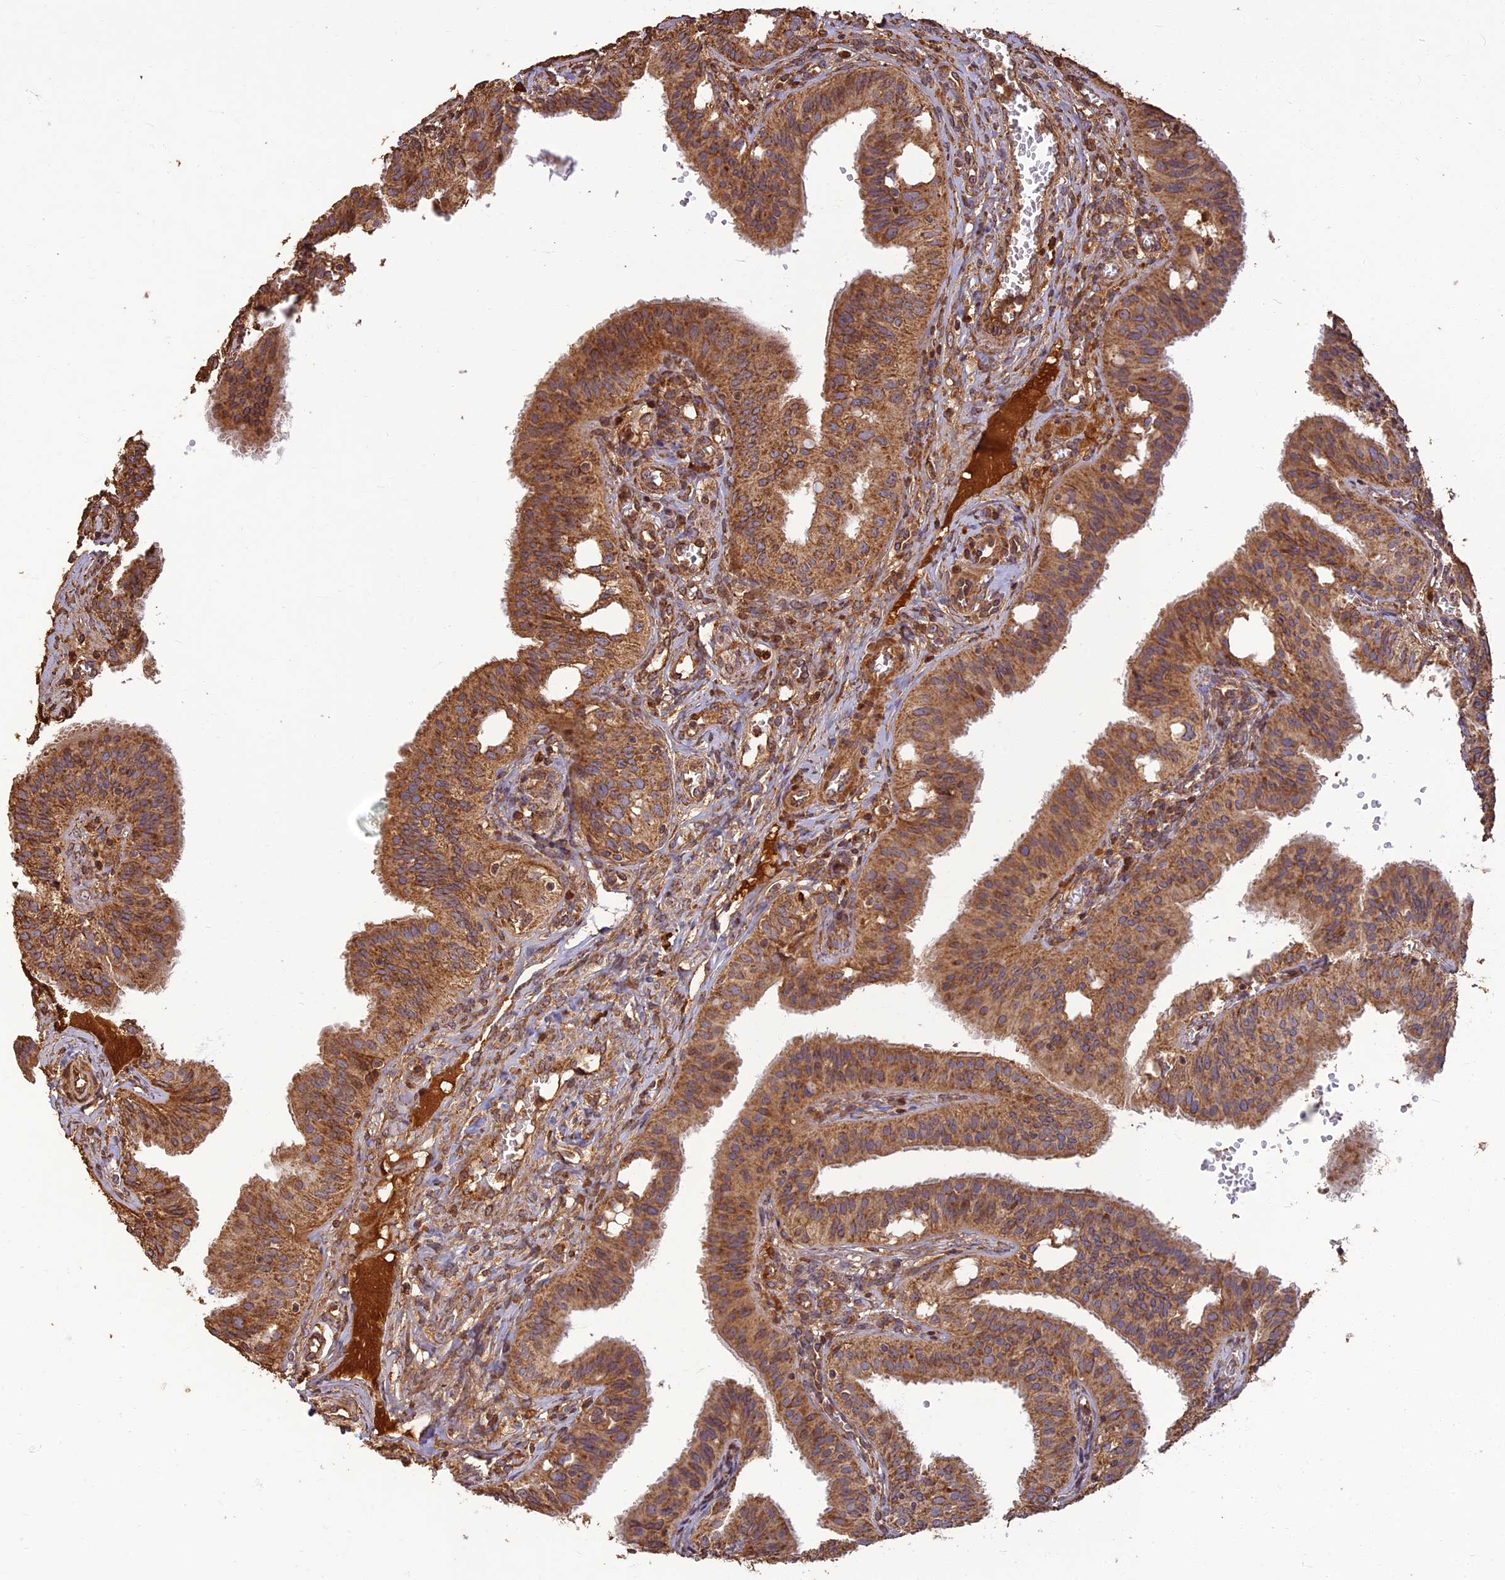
{"staining": {"intensity": "moderate", "quantity": ">75%", "location": "cytoplasmic/membranous"}, "tissue": "fallopian tube", "cell_type": "Glandular cells", "image_type": "normal", "snomed": [{"axis": "morphology", "description": "Normal tissue, NOS"}, {"axis": "topography", "description": "Fallopian tube"}, {"axis": "topography", "description": "Ovary"}], "caption": "Immunohistochemistry (DAB (3,3'-diaminobenzidine)) staining of benign fallopian tube demonstrates moderate cytoplasmic/membranous protein expression in about >75% of glandular cells.", "gene": "CORO1C", "patient": {"sex": "female", "age": 42}}